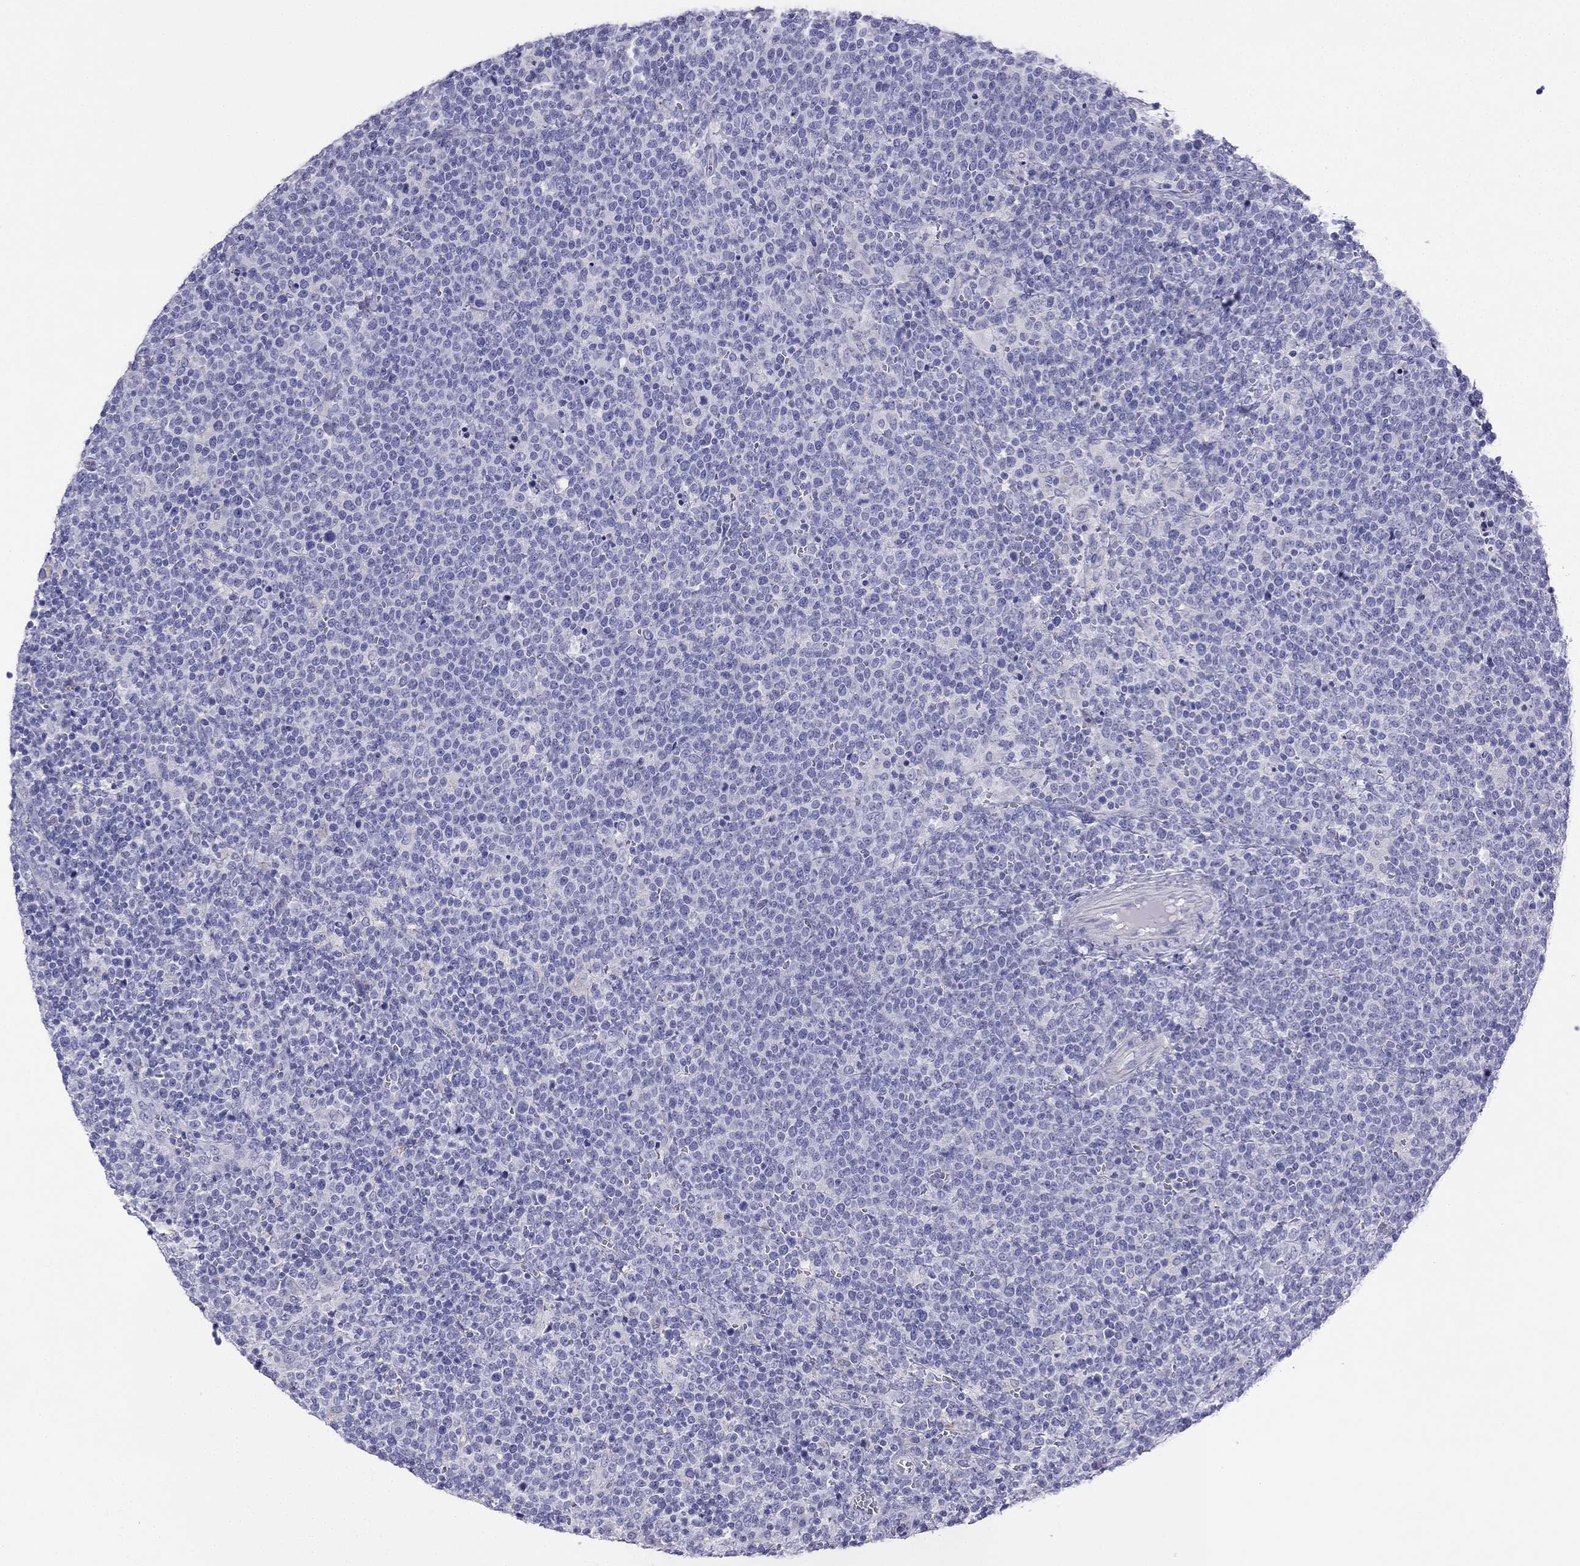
{"staining": {"intensity": "negative", "quantity": "none", "location": "none"}, "tissue": "lymphoma", "cell_type": "Tumor cells", "image_type": "cancer", "snomed": [{"axis": "morphology", "description": "Malignant lymphoma, non-Hodgkin's type, High grade"}, {"axis": "topography", "description": "Lymph node"}], "caption": "Tumor cells are negative for brown protein staining in lymphoma.", "gene": "ALOXE3", "patient": {"sex": "male", "age": 61}}